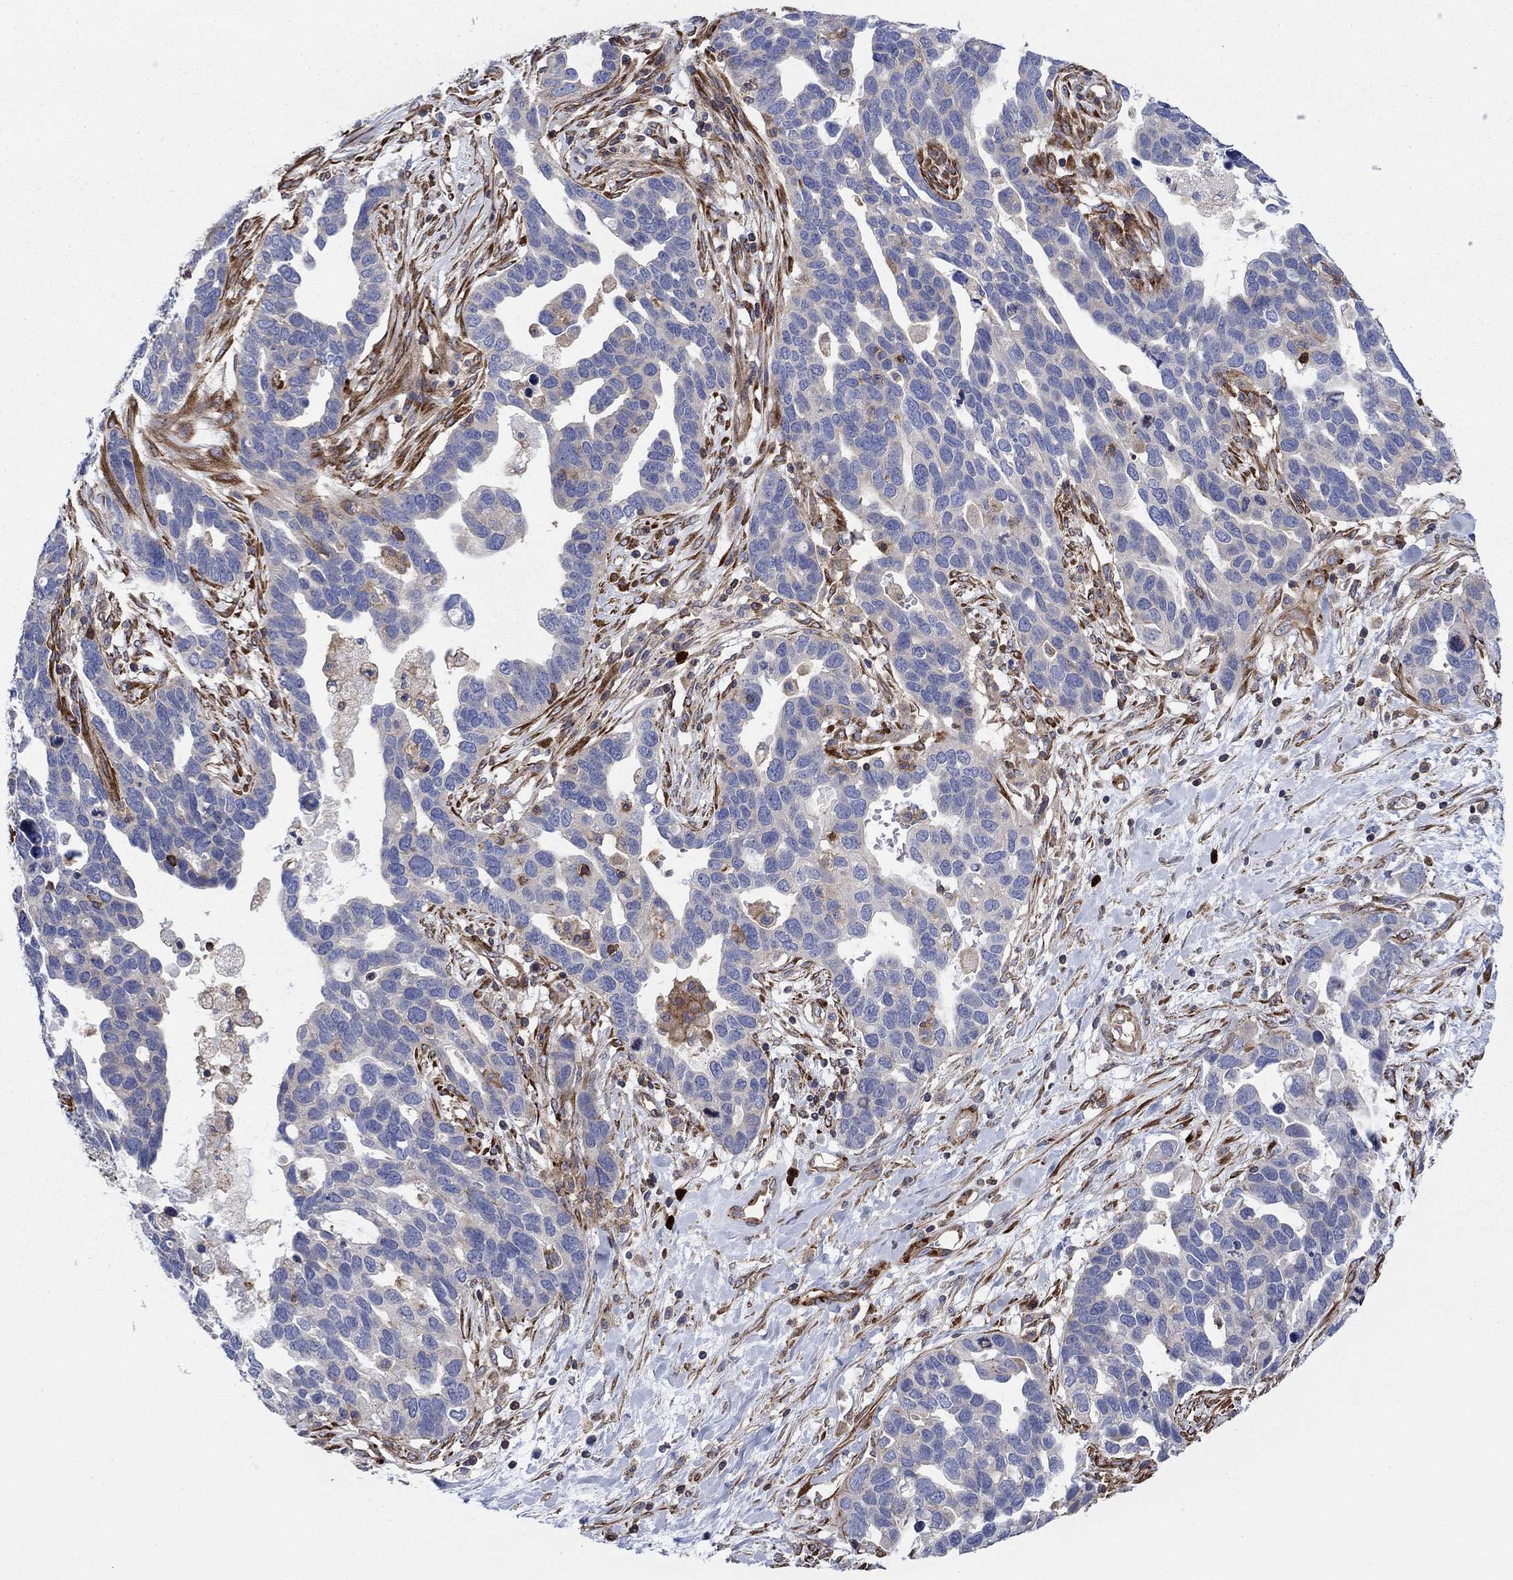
{"staining": {"intensity": "weak", "quantity": "<25%", "location": "cytoplasmic/membranous"}, "tissue": "ovarian cancer", "cell_type": "Tumor cells", "image_type": "cancer", "snomed": [{"axis": "morphology", "description": "Cystadenocarcinoma, serous, NOS"}, {"axis": "topography", "description": "Ovary"}], "caption": "A photomicrograph of serous cystadenocarcinoma (ovarian) stained for a protein displays no brown staining in tumor cells.", "gene": "PAG1", "patient": {"sex": "female", "age": 54}}